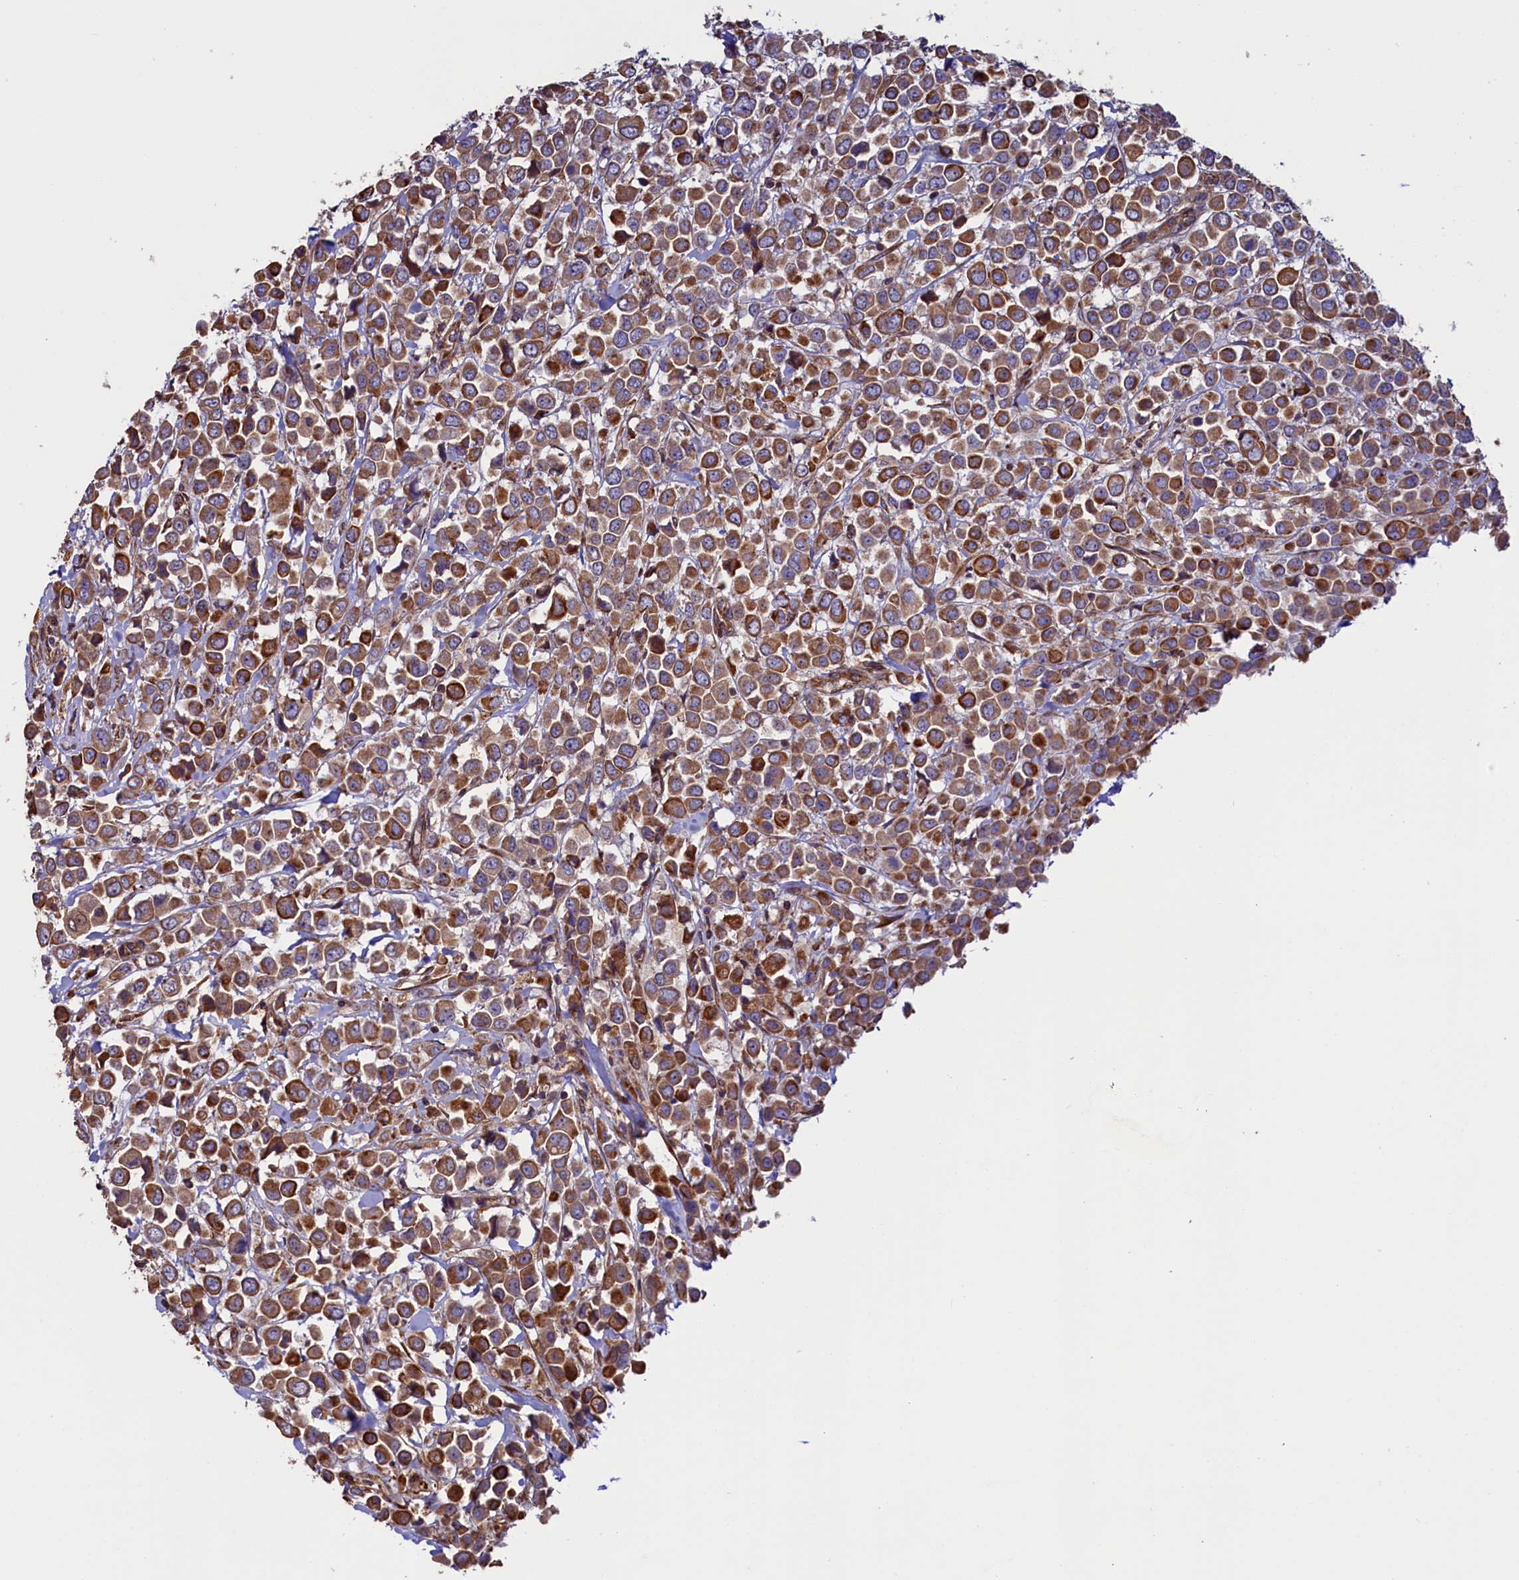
{"staining": {"intensity": "moderate", "quantity": ">75%", "location": "cytoplasmic/membranous"}, "tissue": "breast cancer", "cell_type": "Tumor cells", "image_type": "cancer", "snomed": [{"axis": "morphology", "description": "Duct carcinoma"}, {"axis": "topography", "description": "Breast"}], "caption": "An immunohistochemistry (IHC) photomicrograph of tumor tissue is shown. Protein staining in brown labels moderate cytoplasmic/membranous positivity in infiltrating ductal carcinoma (breast) within tumor cells. The staining was performed using DAB (3,3'-diaminobenzidine), with brown indicating positive protein expression. Nuclei are stained blue with hematoxylin.", "gene": "ATXN2L", "patient": {"sex": "female", "age": 61}}